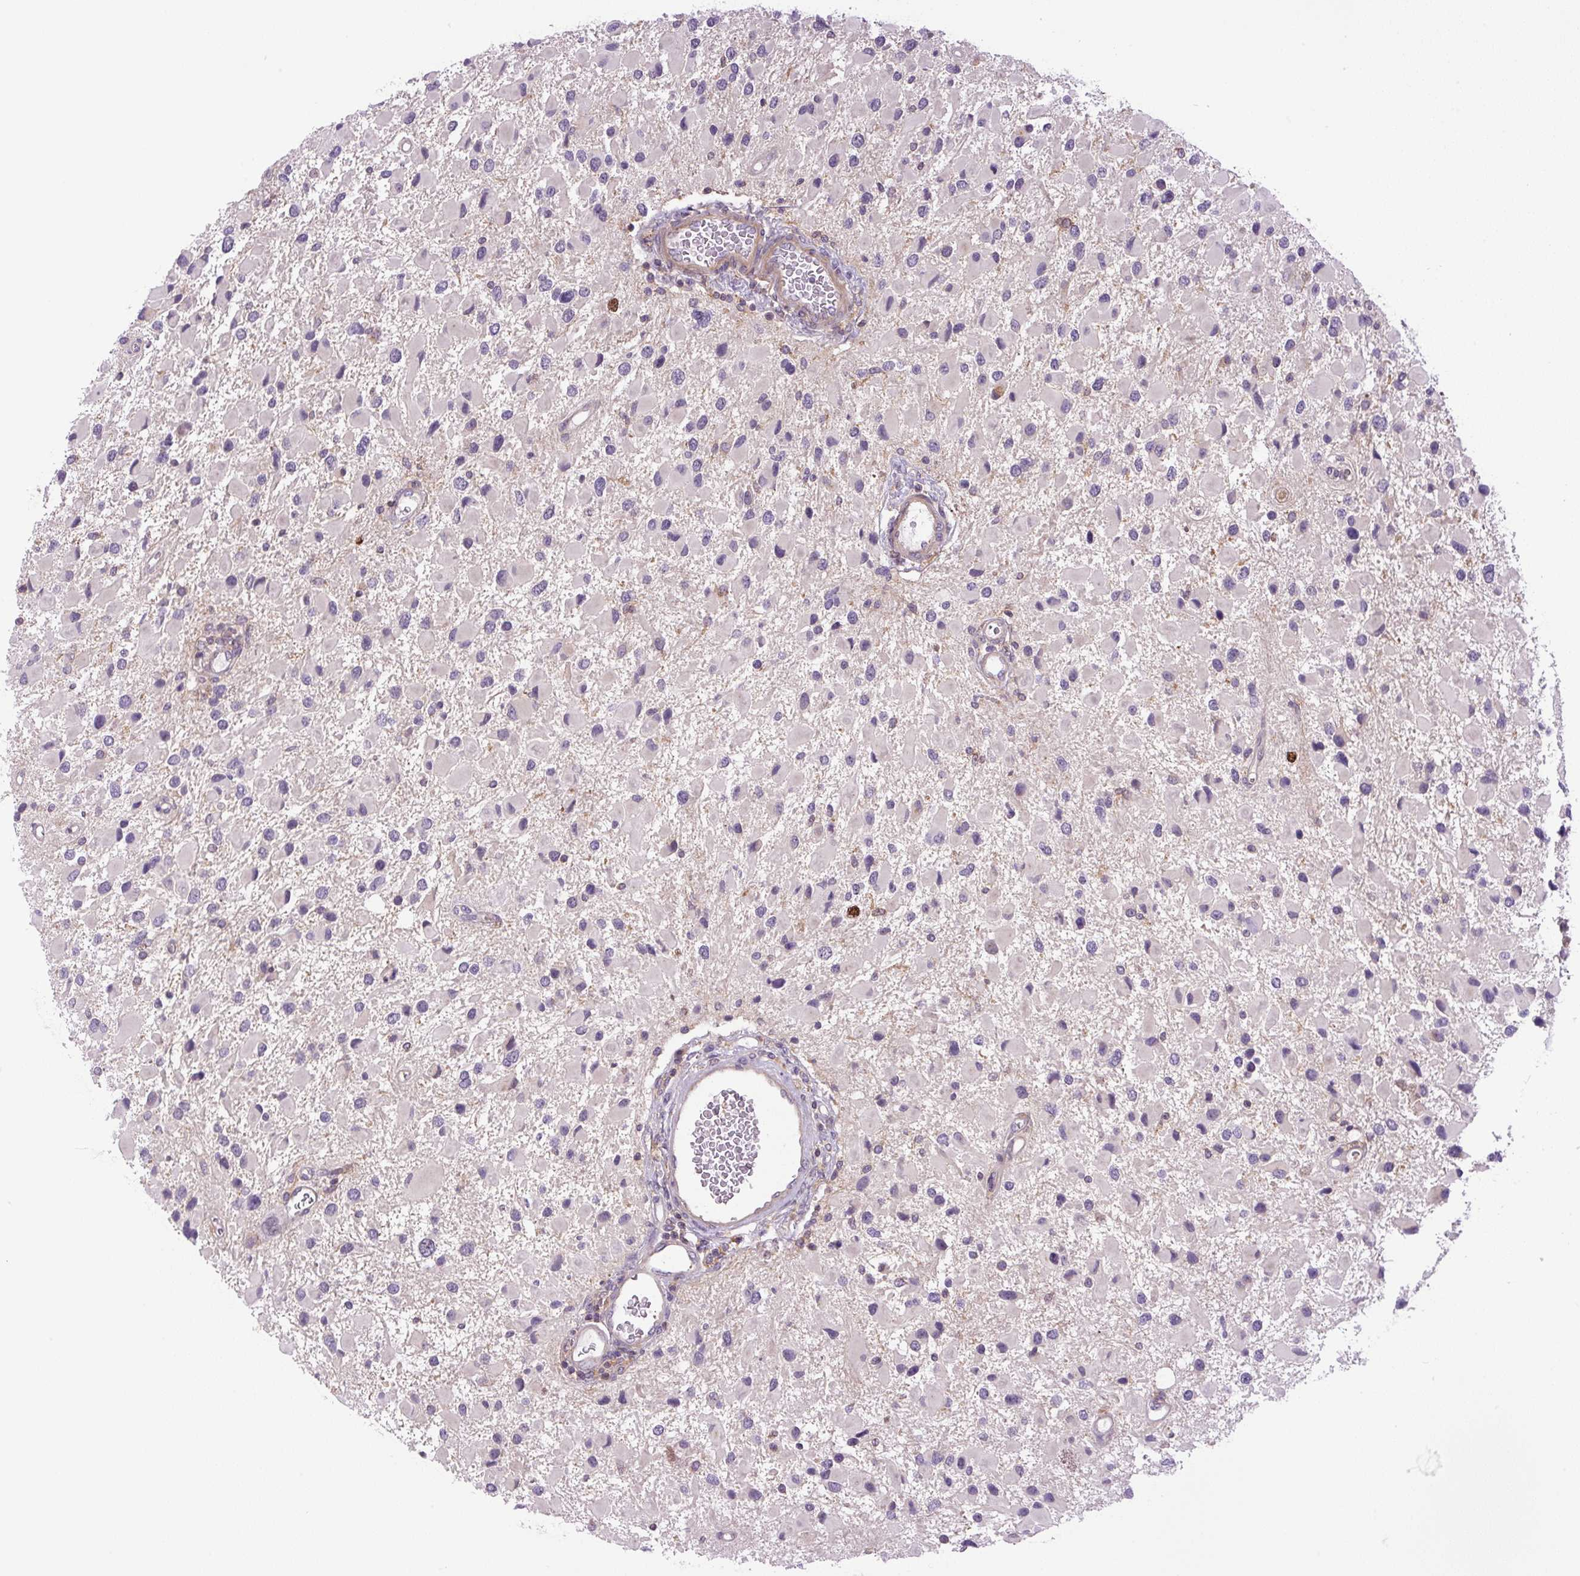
{"staining": {"intensity": "moderate", "quantity": "<25%", "location": "nuclear"}, "tissue": "glioma", "cell_type": "Tumor cells", "image_type": "cancer", "snomed": [{"axis": "morphology", "description": "Glioma, malignant, High grade"}, {"axis": "topography", "description": "Brain"}], "caption": "The immunohistochemical stain labels moderate nuclear expression in tumor cells of glioma tissue.", "gene": "KIFC1", "patient": {"sex": "male", "age": 53}}